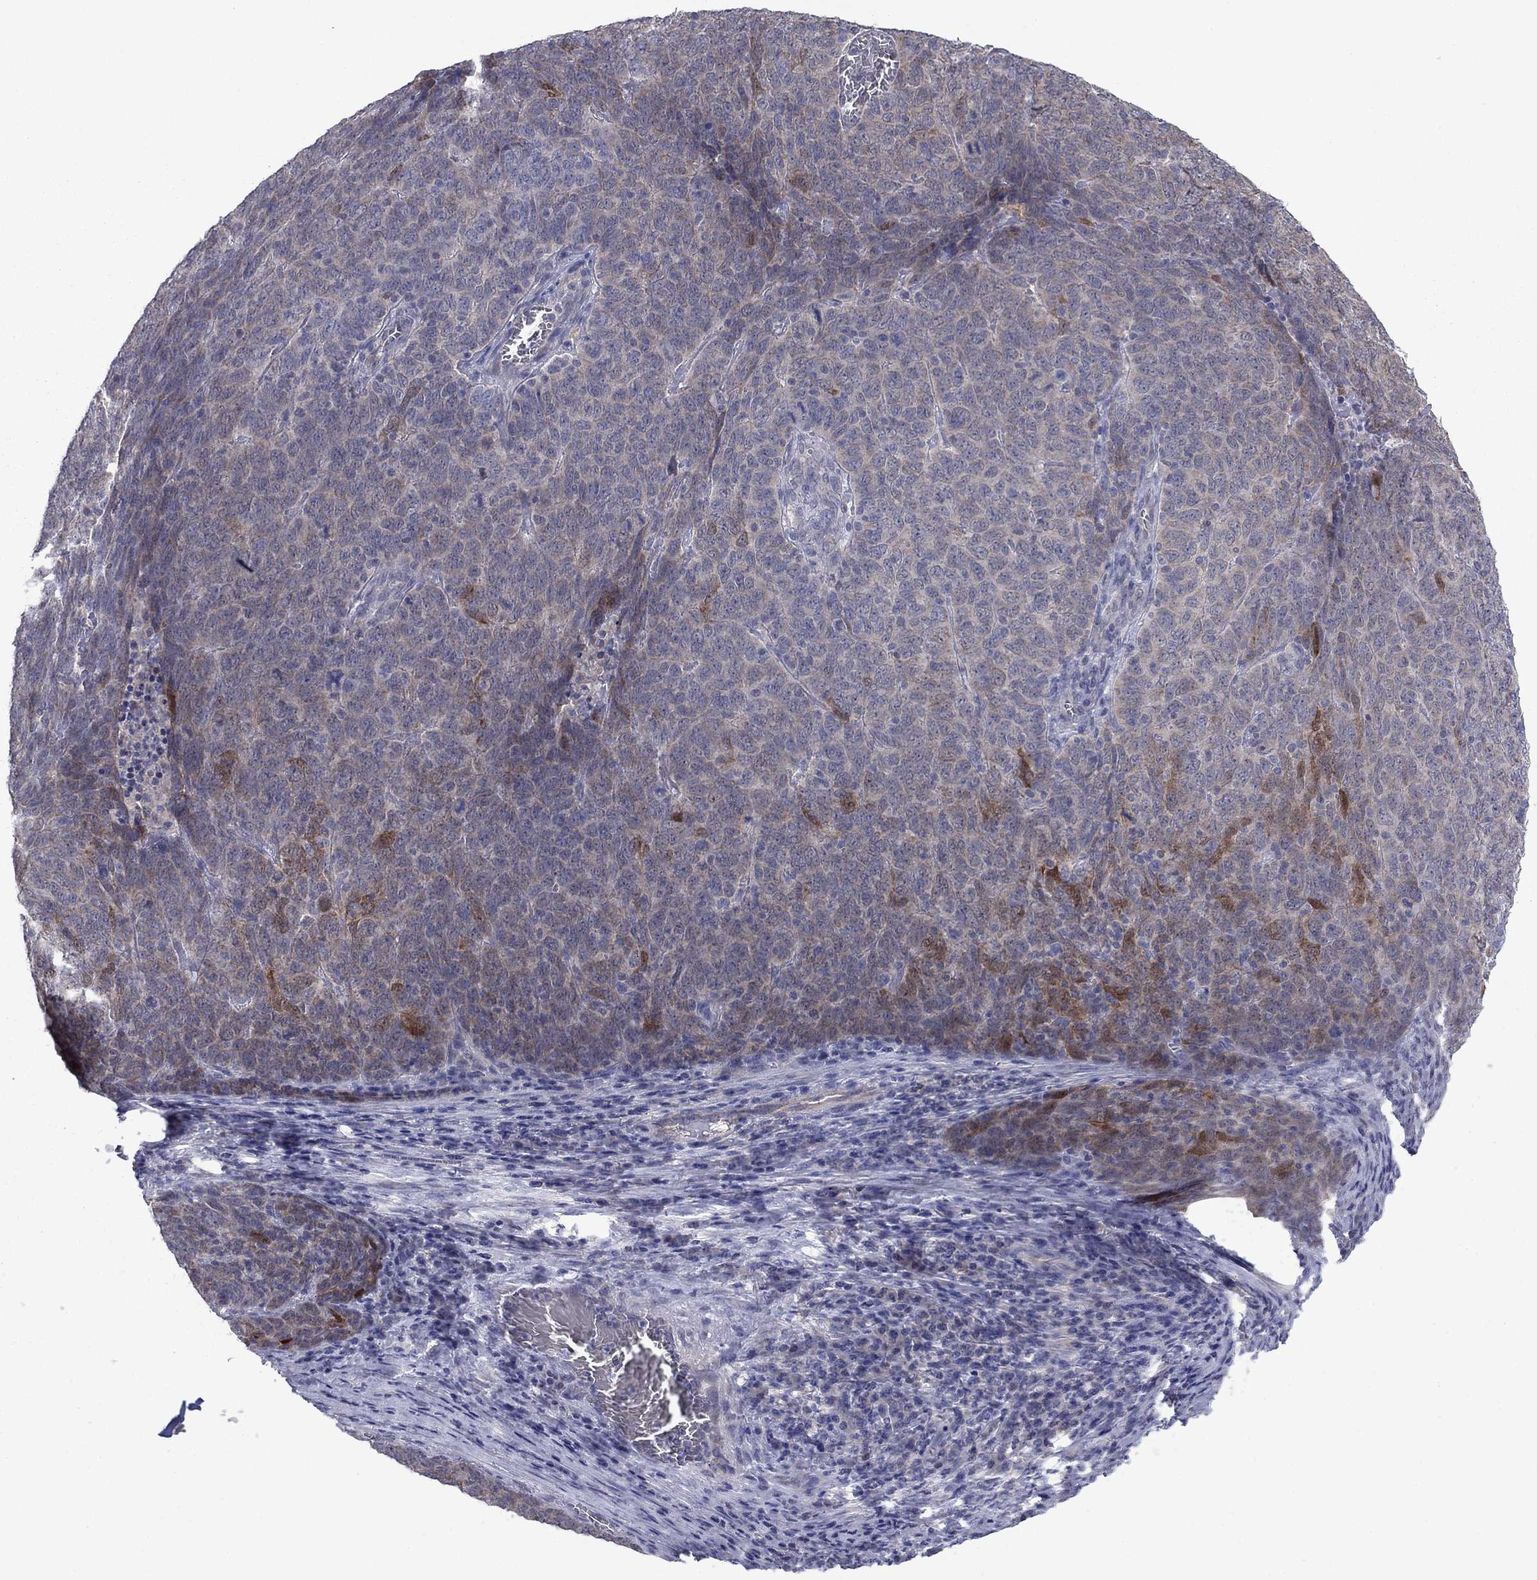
{"staining": {"intensity": "moderate", "quantity": "<25%", "location": "cytoplasmic/membranous"}, "tissue": "skin cancer", "cell_type": "Tumor cells", "image_type": "cancer", "snomed": [{"axis": "morphology", "description": "Squamous cell carcinoma, NOS"}, {"axis": "topography", "description": "Skin"}, {"axis": "topography", "description": "Anal"}], "caption": "Protein expression analysis of human skin squamous cell carcinoma reveals moderate cytoplasmic/membranous staining in about <25% of tumor cells. (brown staining indicates protein expression, while blue staining denotes nuclei).", "gene": "GRHPR", "patient": {"sex": "female", "age": 51}}